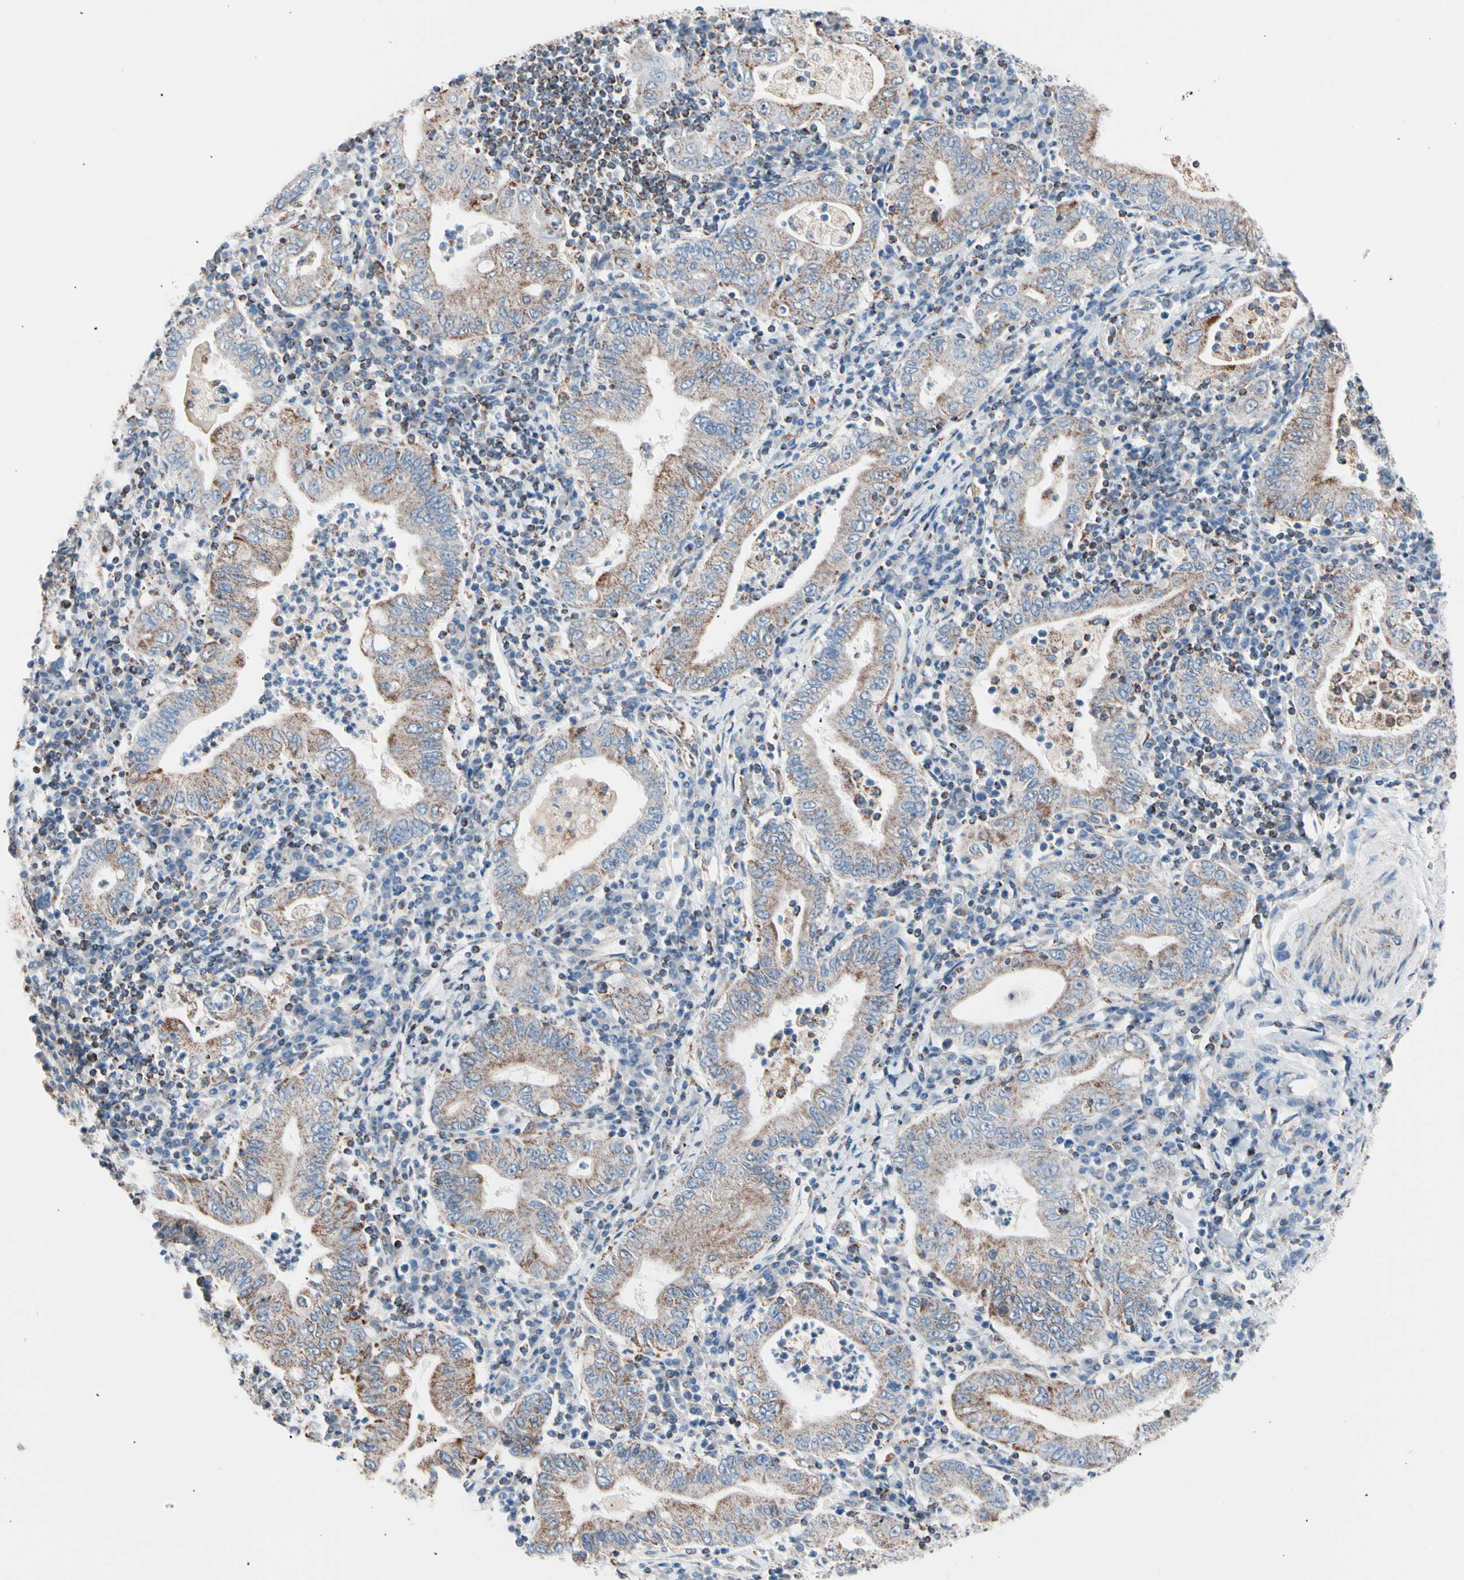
{"staining": {"intensity": "weak", "quantity": ">75%", "location": "cytoplasmic/membranous"}, "tissue": "stomach cancer", "cell_type": "Tumor cells", "image_type": "cancer", "snomed": [{"axis": "morphology", "description": "Normal tissue, NOS"}, {"axis": "morphology", "description": "Adenocarcinoma, NOS"}, {"axis": "topography", "description": "Esophagus"}, {"axis": "topography", "description": "Stomach, upper"}, {"axis": "topography", "description": "Peripheral nerve tissue"}], "caption": "About >75% of tumor cells in stomach adenocarcinoma exhibit weak cytoplasmic/membranous protein staining as visualized by brown immunohistochemical staining.", "gene": "HK1", "patient": {"sex": "male", "age": 62}}